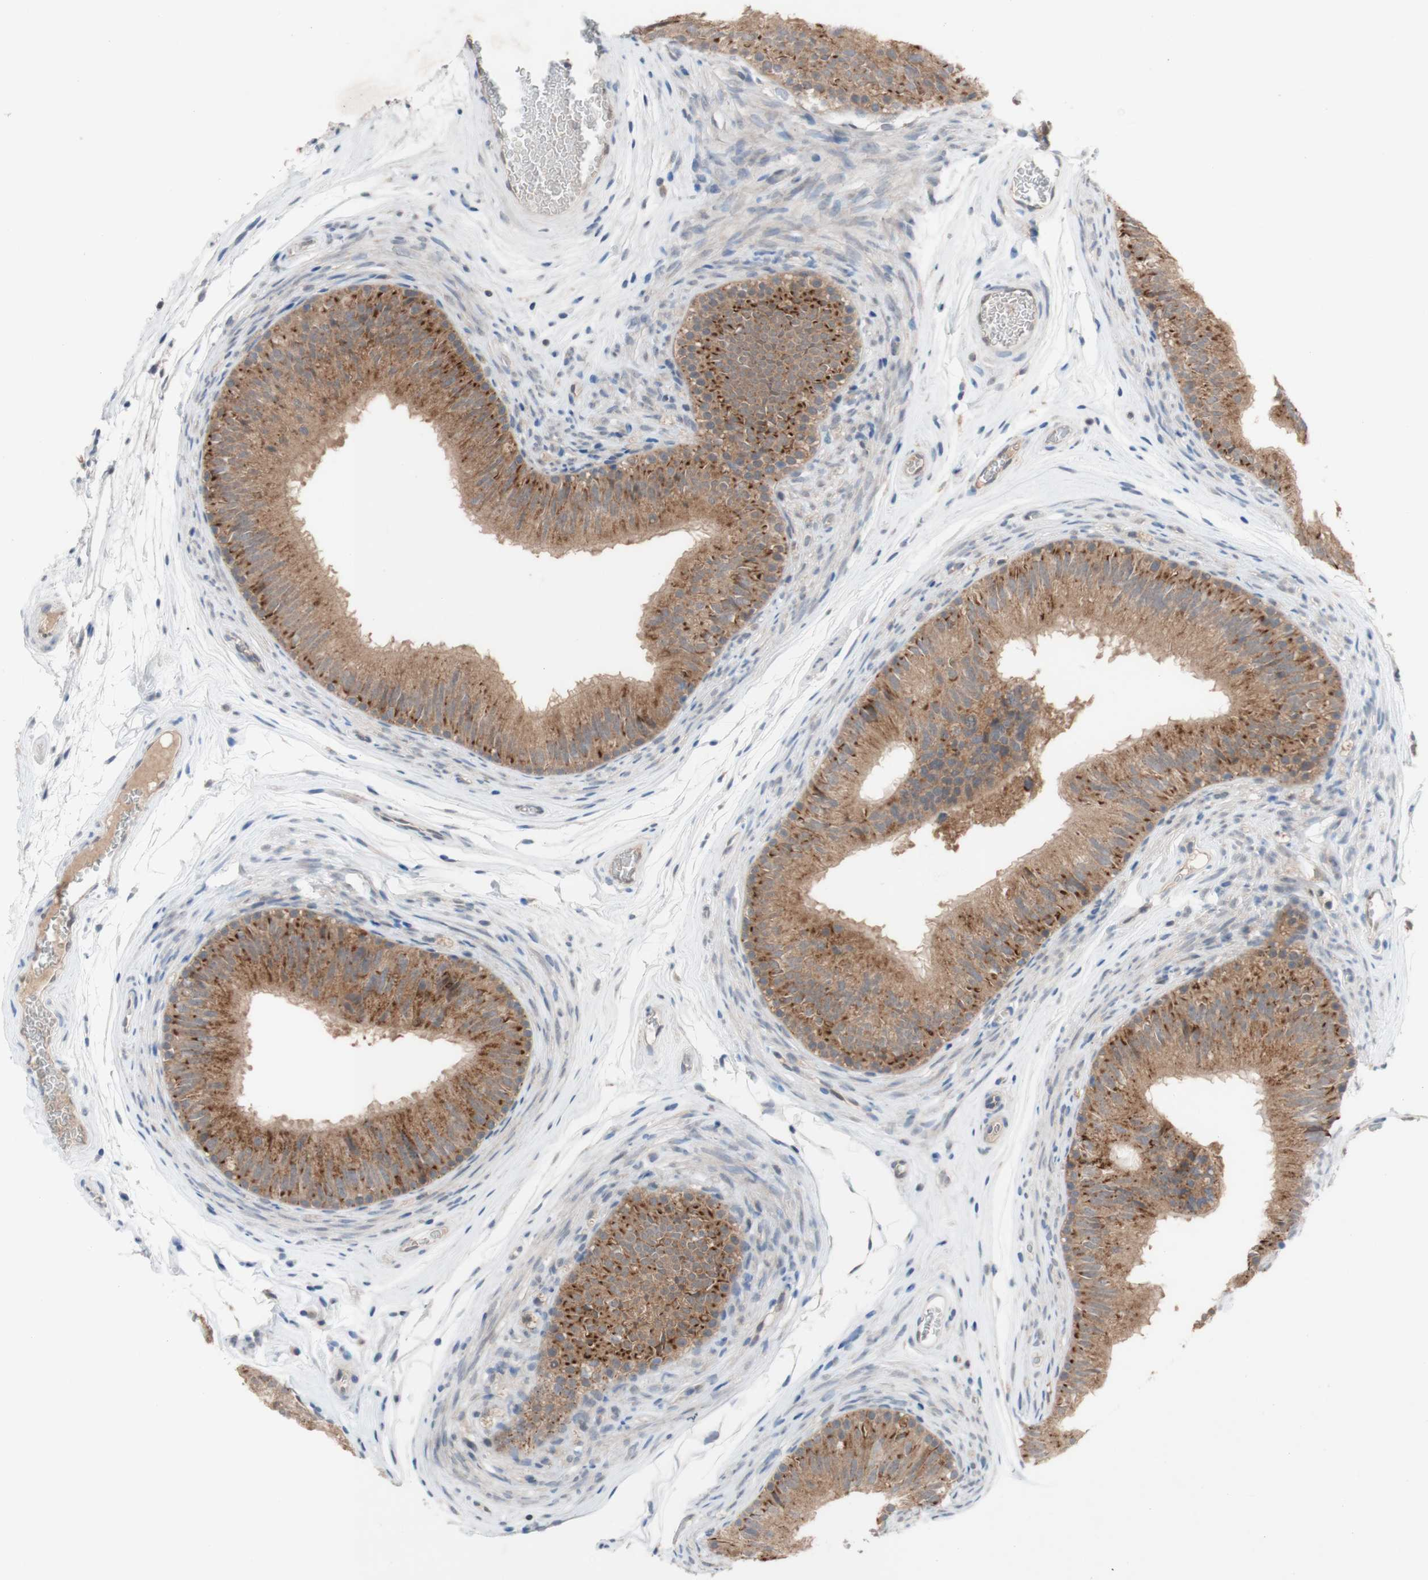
{"staining": {"intensity": "moderate", "quantity": ">75%", "location": "cytoplasmic/membranous"}, "tissue": "epididymis", "cell_type": "Glandular cells", "image_type": "normal", "snomed": [{"axis": "morphology", "description": "Normal tissue, NOS"}, {"axis": "topography", "description": "Epididymis"}], "caption": "IHC of normal epididymis reveals medium levels of moderate cytoplasmic/membranous positivity in approximately >75% of glandular cells. (DAB (3,3'-diaminobenzidine) IHC with brightfield microscopy, high magnification).", "gene": "PEX2", "patient": {"sex": "male", "age": 36}}